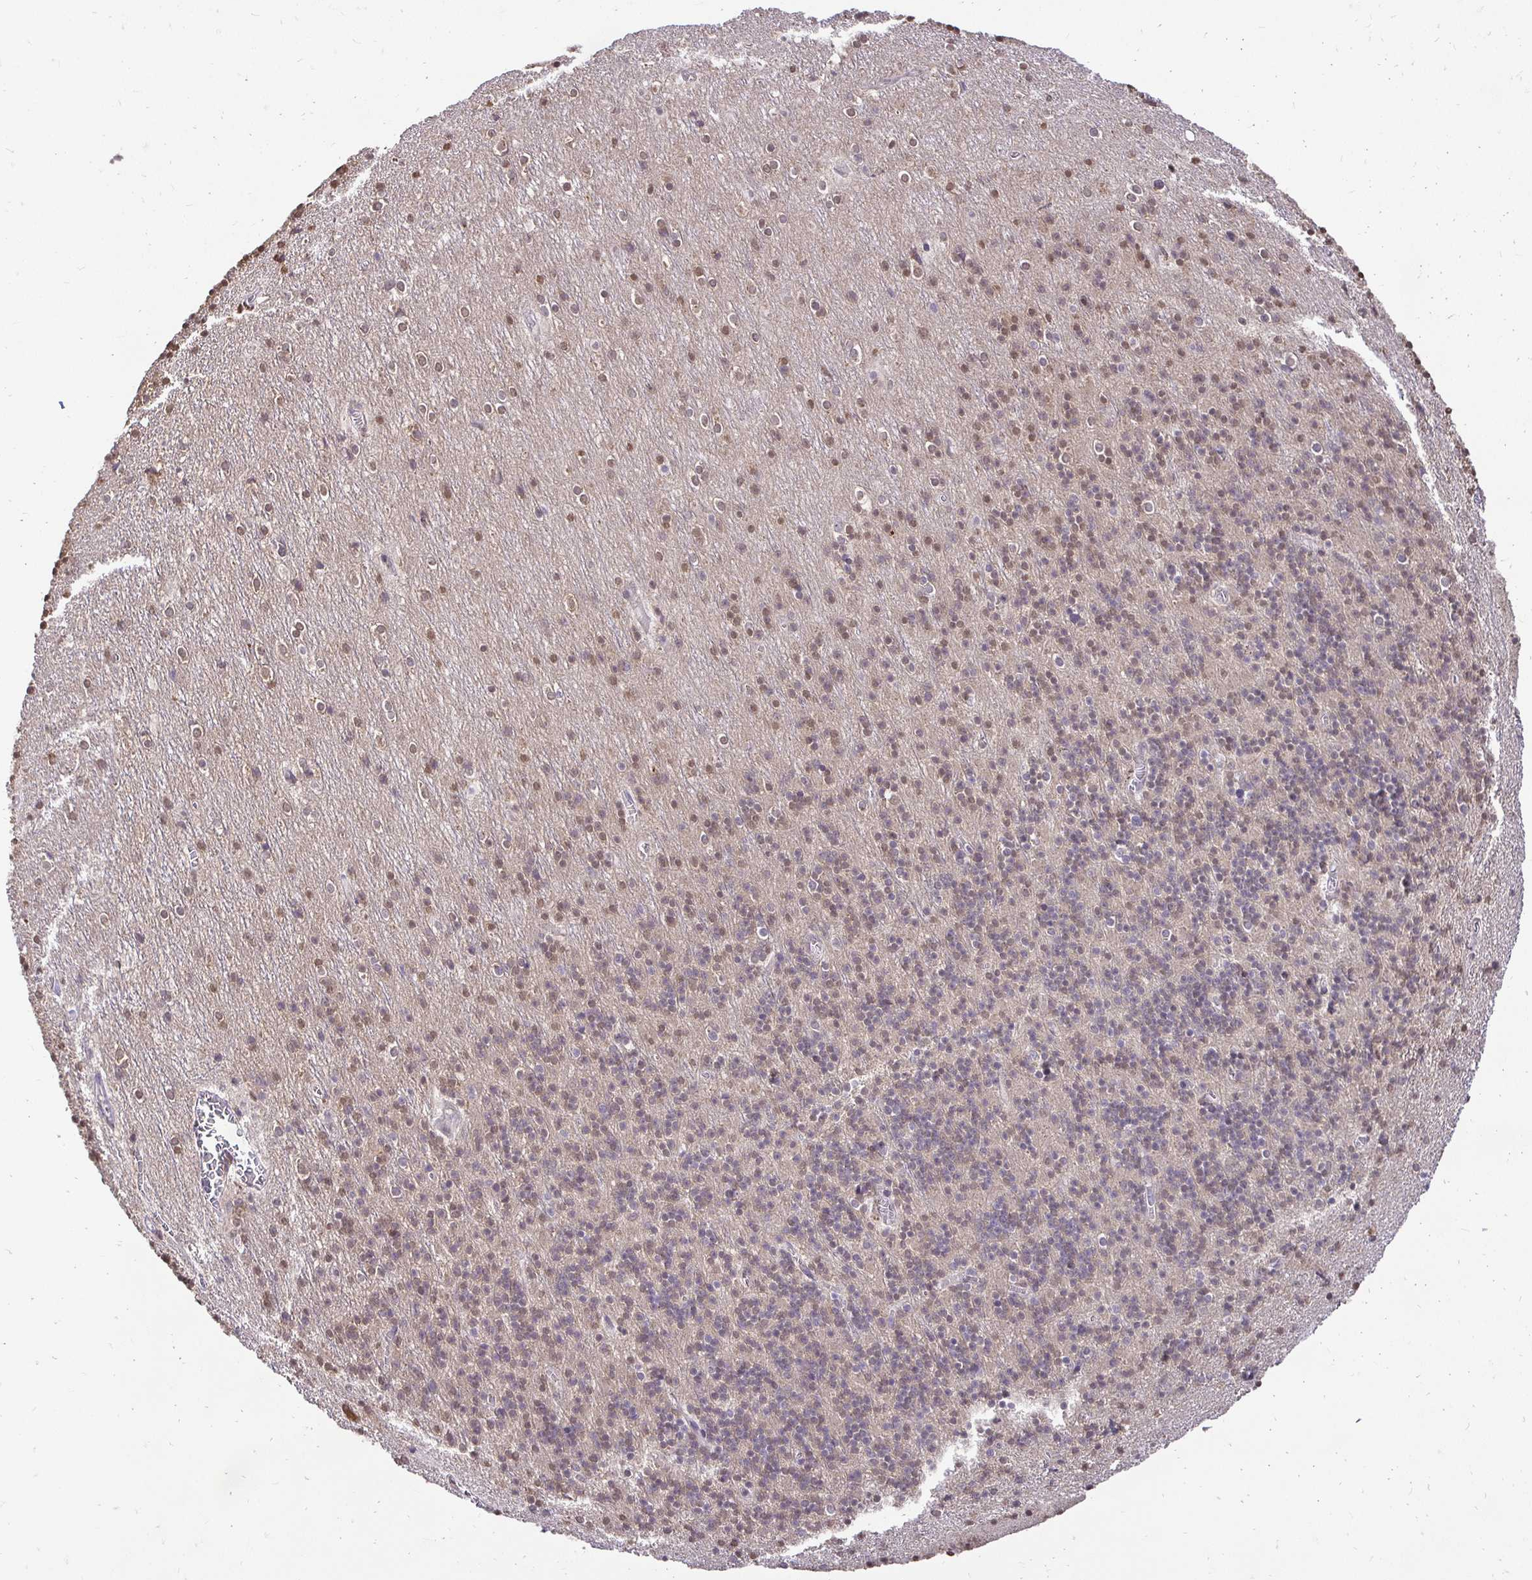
{"staining": {"intensity": "weak", "quantity": "25%-75%", "location": "nuclear"}, "tissue": "cerebellum", "cell_type": "Cells in granular layer", "image_type": "normal", "snomed": [{"axis": "morphology", "description": "Normal tissue, NOS"}, {"axis": "topography", "description": "Cerebellum"}], "caption": "Immunohistochemistry (IHC) (DAB (3,3'-diaminobenzidine)) staining of normal human cerebellum exhibits weak nuclear protein expression in about 25%-75% of cells in granular layer.", "gene": "RHEBL1", "patient": {"sex": "male", "age": 70}}